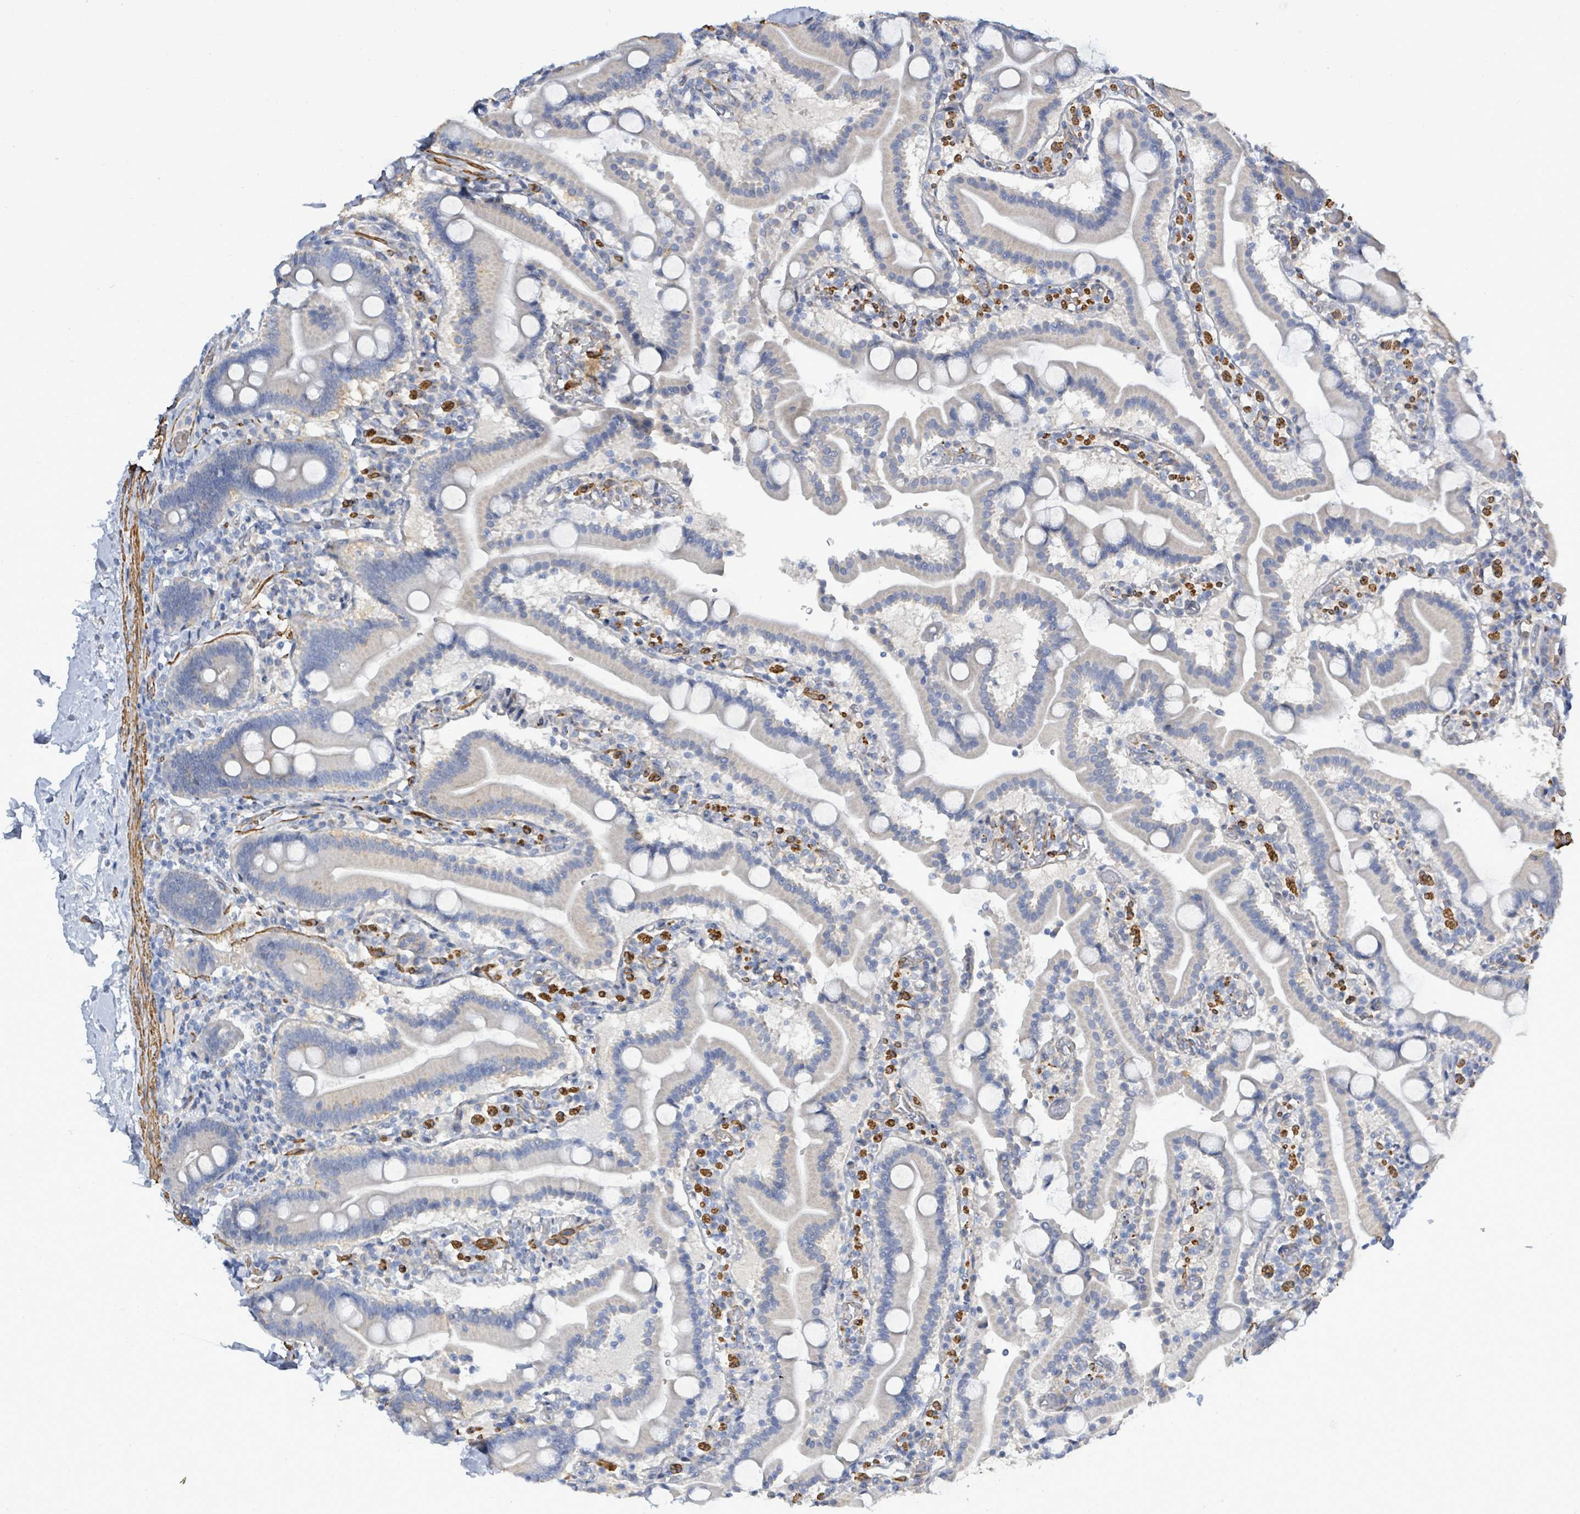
{"staining": {"intensity": "negative", "quantity": "none", "location": "none"}, "tissue": "duodenum", "cell_type": "Glandular cells", "image_type": "normal", "snomed": [{"axis": "morphology", "description": "Normal tissue, NOS"}, {"axis": "topography", "description": "Duodenum"}], "caption": "Immunohistochemical staining of benign human duodenum demonstrates no significant staining in glandular cells. The staining was performed using DAB to visualize the protein expression in brown, while the nuclei were stained in blue with hematoxylin (Magnification: 20x).", "gene": "DMRTC1B", "patient": {"sex": "male", "age": 55}}